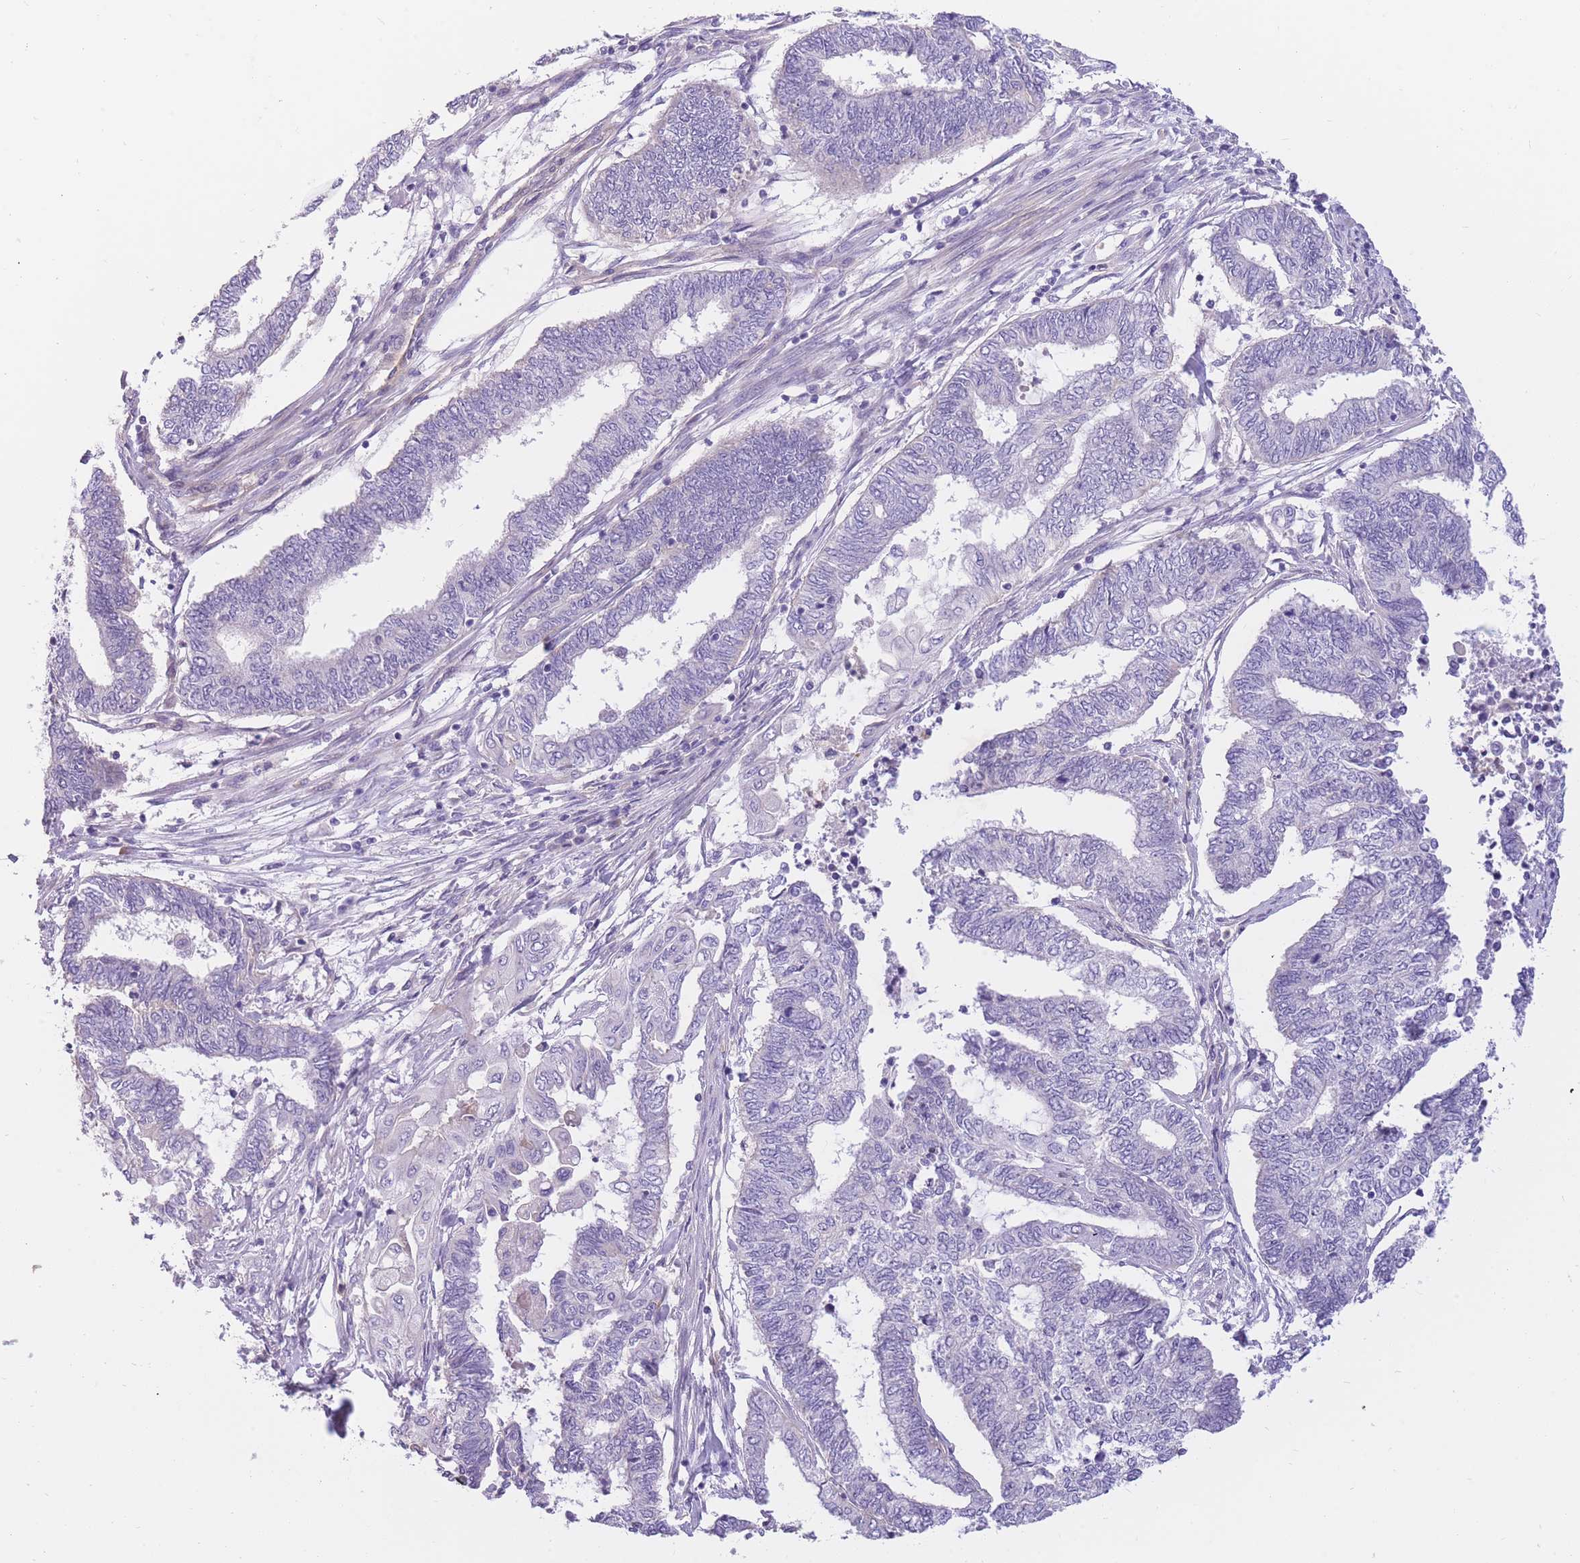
{"staining": {"intensity": "negative", "quantity": "none", "location": "none"}, "tissue": "endometrial cancer", "cell_type": "Tumor cells", "image_type": "cancer", "snomed": [{"axis": "morphology", "description": "Adenocarcinoma, NOS"}, {"axis": "topography", "description": "Uterus"}, {"axis": "topography", "description": "Endometrium"}], "caption": "Immunohistochemical staining of adenocarcinoma (endometrial) demonstrates no significant staining in tumor cells. (DAB immunohistochemistry visualized using brightfield microscopy, high magnification).", "gene": "SULT1A1", "patient": {"sex": "female", "age": 70}}